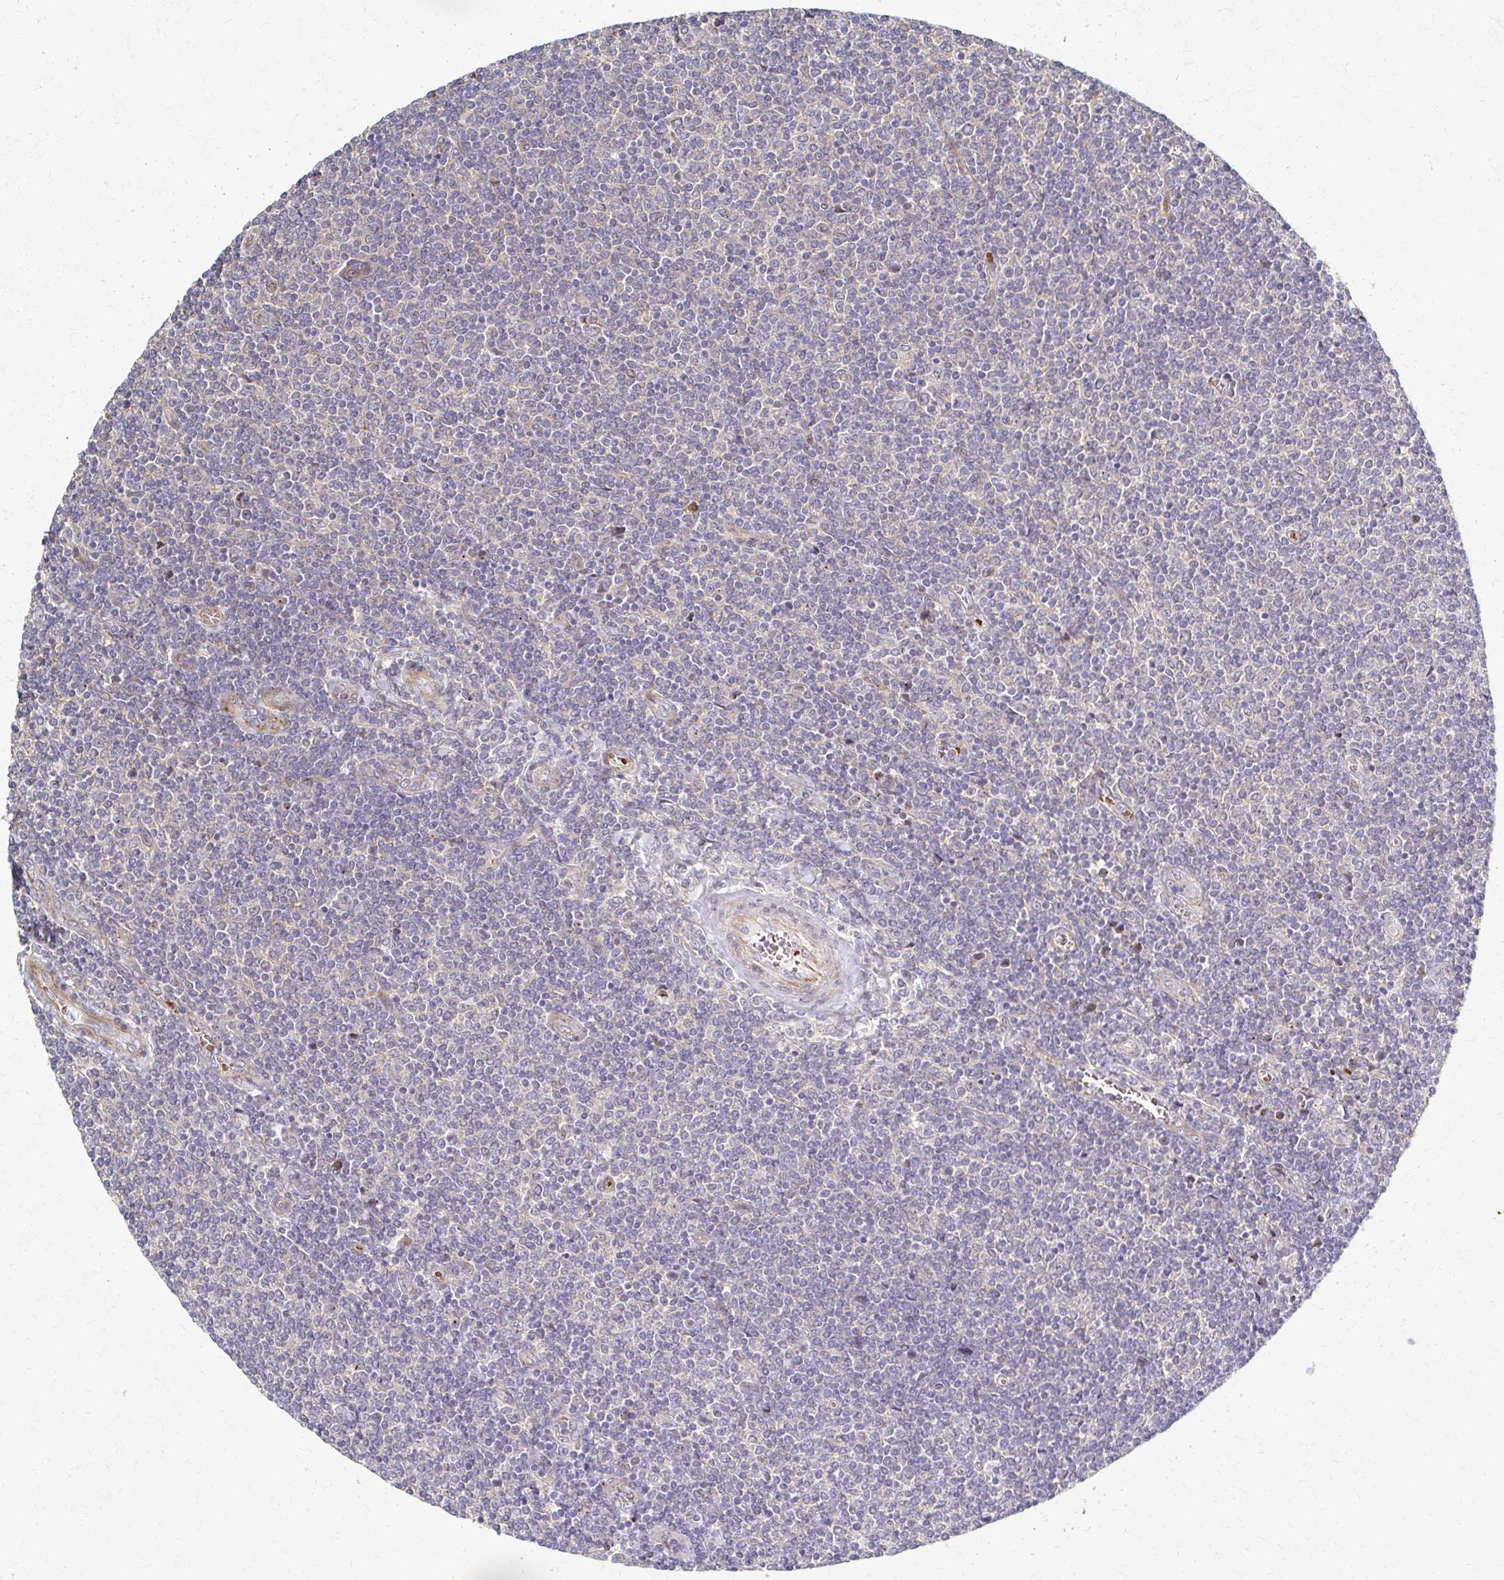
{"staining": {"intensity": "negative", "quantity": "none", "location": "none"}, "tissue": "lymphoma", "cell_type": "Tumor cells", "image_type": "cancer", "snomed": [{"axis": "morphology", "description": "Malignant lymphoma, non-Hodgkin's type, Low grade"}, {"axis": "topography", "description": "Lymph node"}], "caption": "Immunohistochemistry (IHC) photomicrograph of neoplastic tissue: human low-grade malignant lymphoma, non-Hodgkin's type stained with DAB (3,3'-diaminobenzidine) shows no significant protein expression in tumor cells.", "gene": "SKA2", "patient": {"sex": "male", "age": 52}}